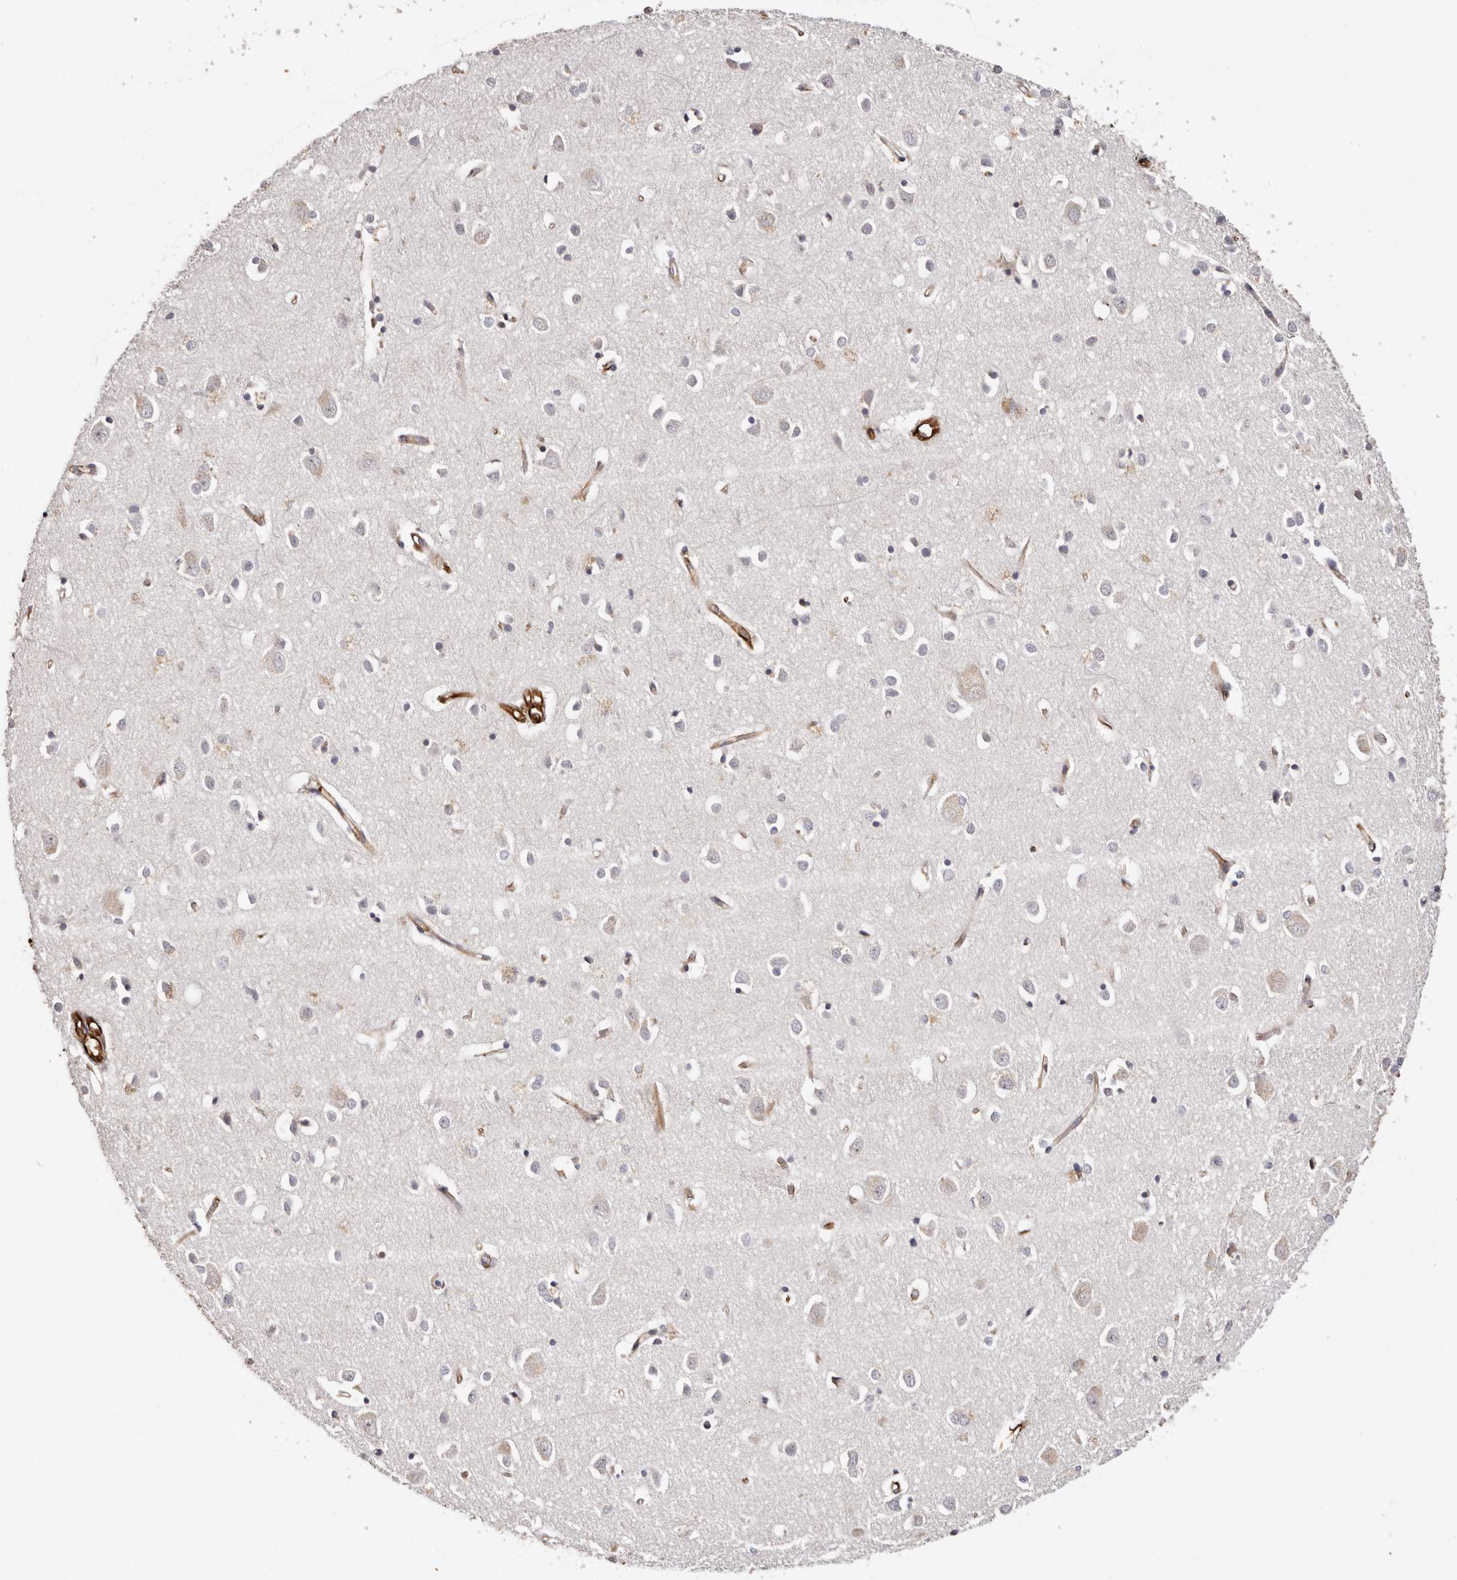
{"staining": {"intensity": "strong", "quantity": "25%-75%", "location": "cytoplasmic/membranous"}, "tissue": "cerebral cortex", "cell_type": "Endothelial cells", "image_type": "normal", "snomed": [{"axis": "morphology", "description": "Normal tissue, NOS"}, {"axis": "topography", "description": "Cerebral cortex"}], "caption": "Protein staining reveals strong cytoplasmic/membranous staining in about 25%-75% of endothelial cells in normal cerebral cortex.", "gene": "ZNF557", "patient": {"sex": "female", "age": 64}}